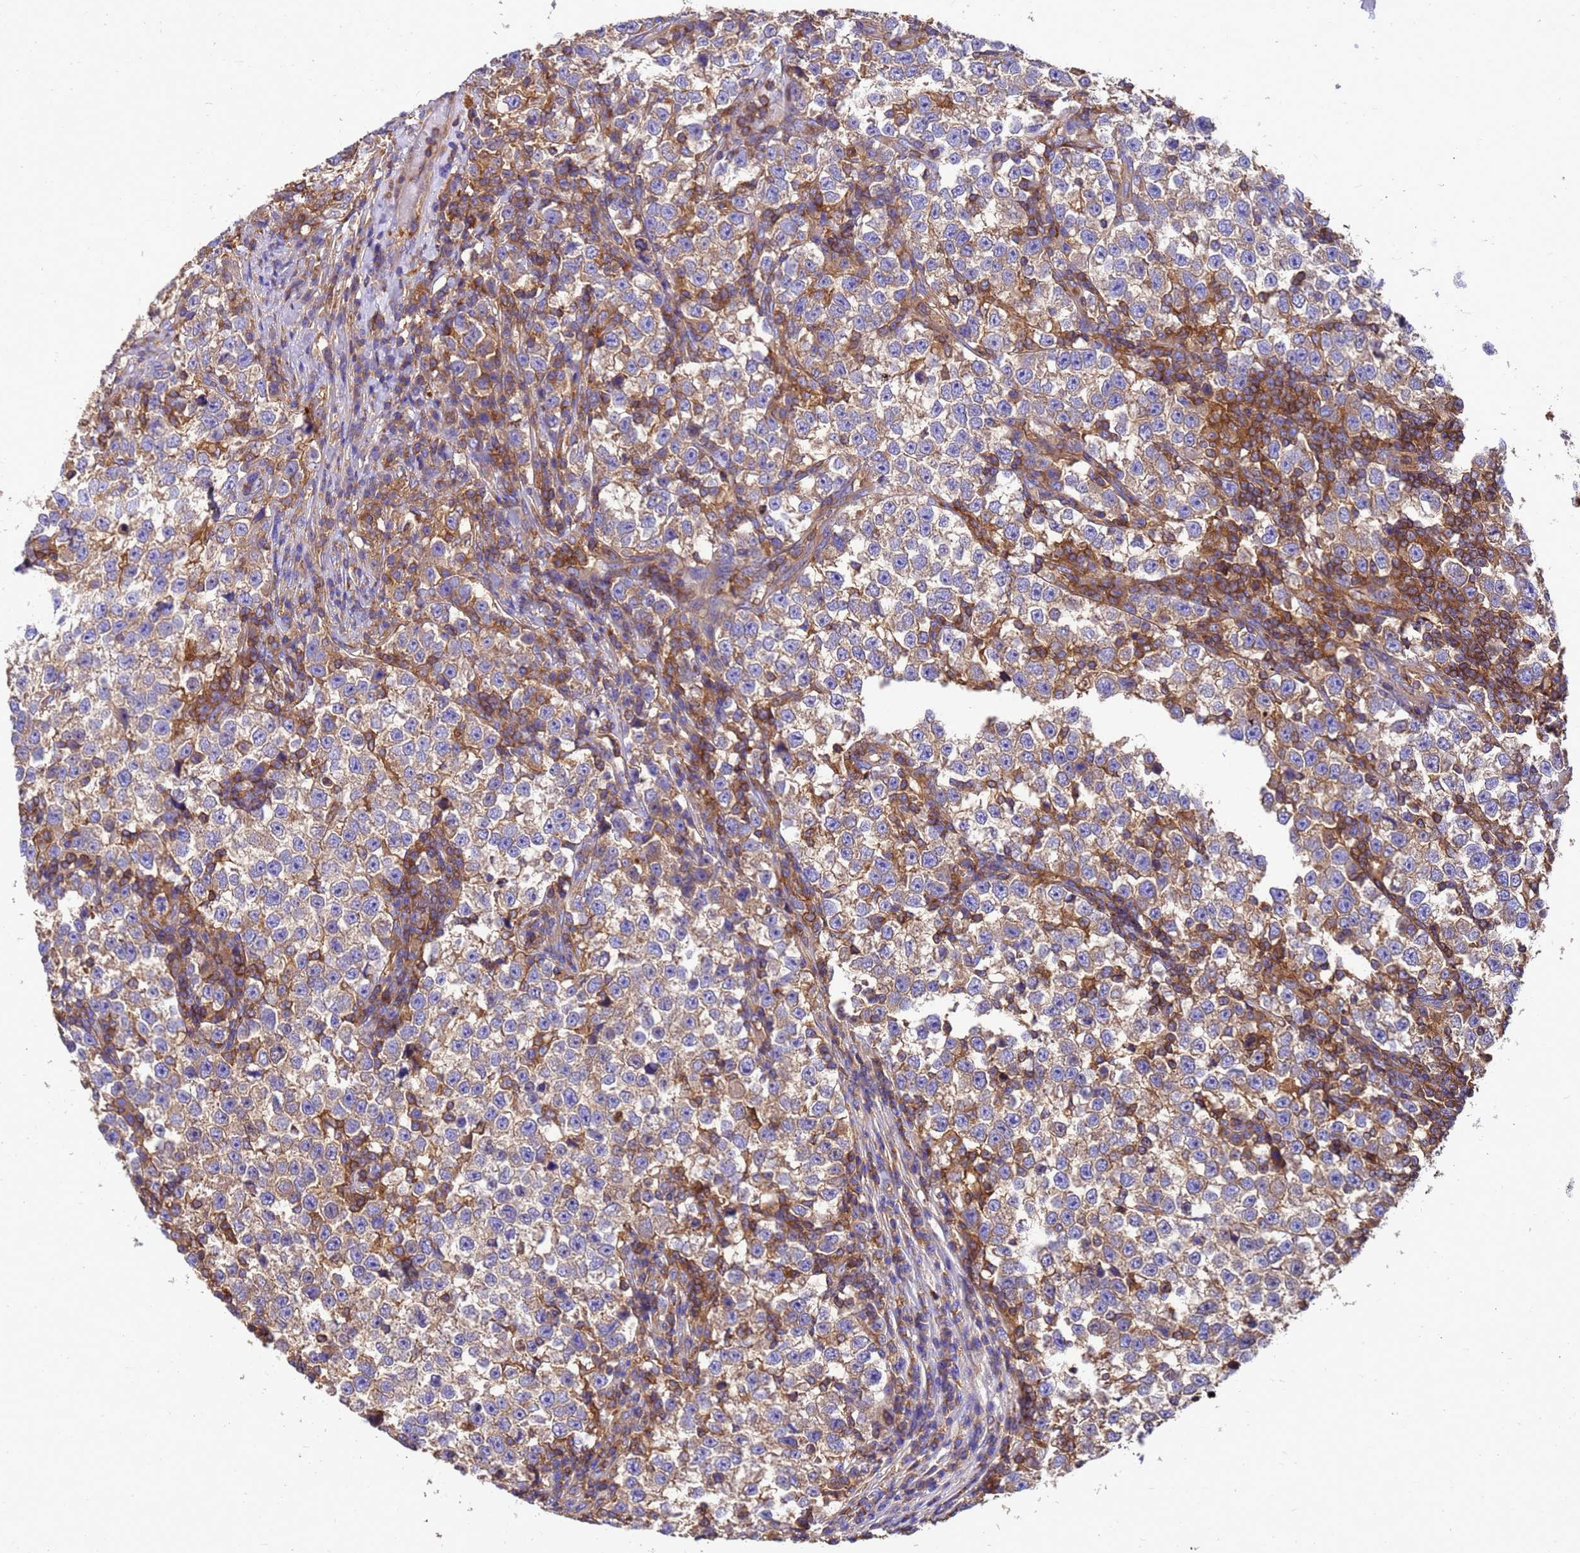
{"staining": {"intensity": "weak", "quantity": "25%-75%", "location": "cytoplasmic/membranous"}, "tissue": "testis cancer", "cell_type": "Tumor cells", "image_type": "cancer", "snomed": [{"axis": "morphology", "description": "Normal tissue, NOS"}, {"axis": "morphology", "description": "Seminoma, NOS"}, {"axis": "topography", "description": "Testis"}], "caption": "Immunohistochemical staining of testis seminoma demonstrates low levels of weak cytoplasmic/membranous protein positivity in approximately 25%-75% of tumor cells. The staining was performed using DAB (3,3'-diaminobenzidine), with brown indicating positive protein expression. Nuclei are stained blue with hematoxylin.", "gene": "ZNF235", "patient": {"sex": "male", "age": 43}}